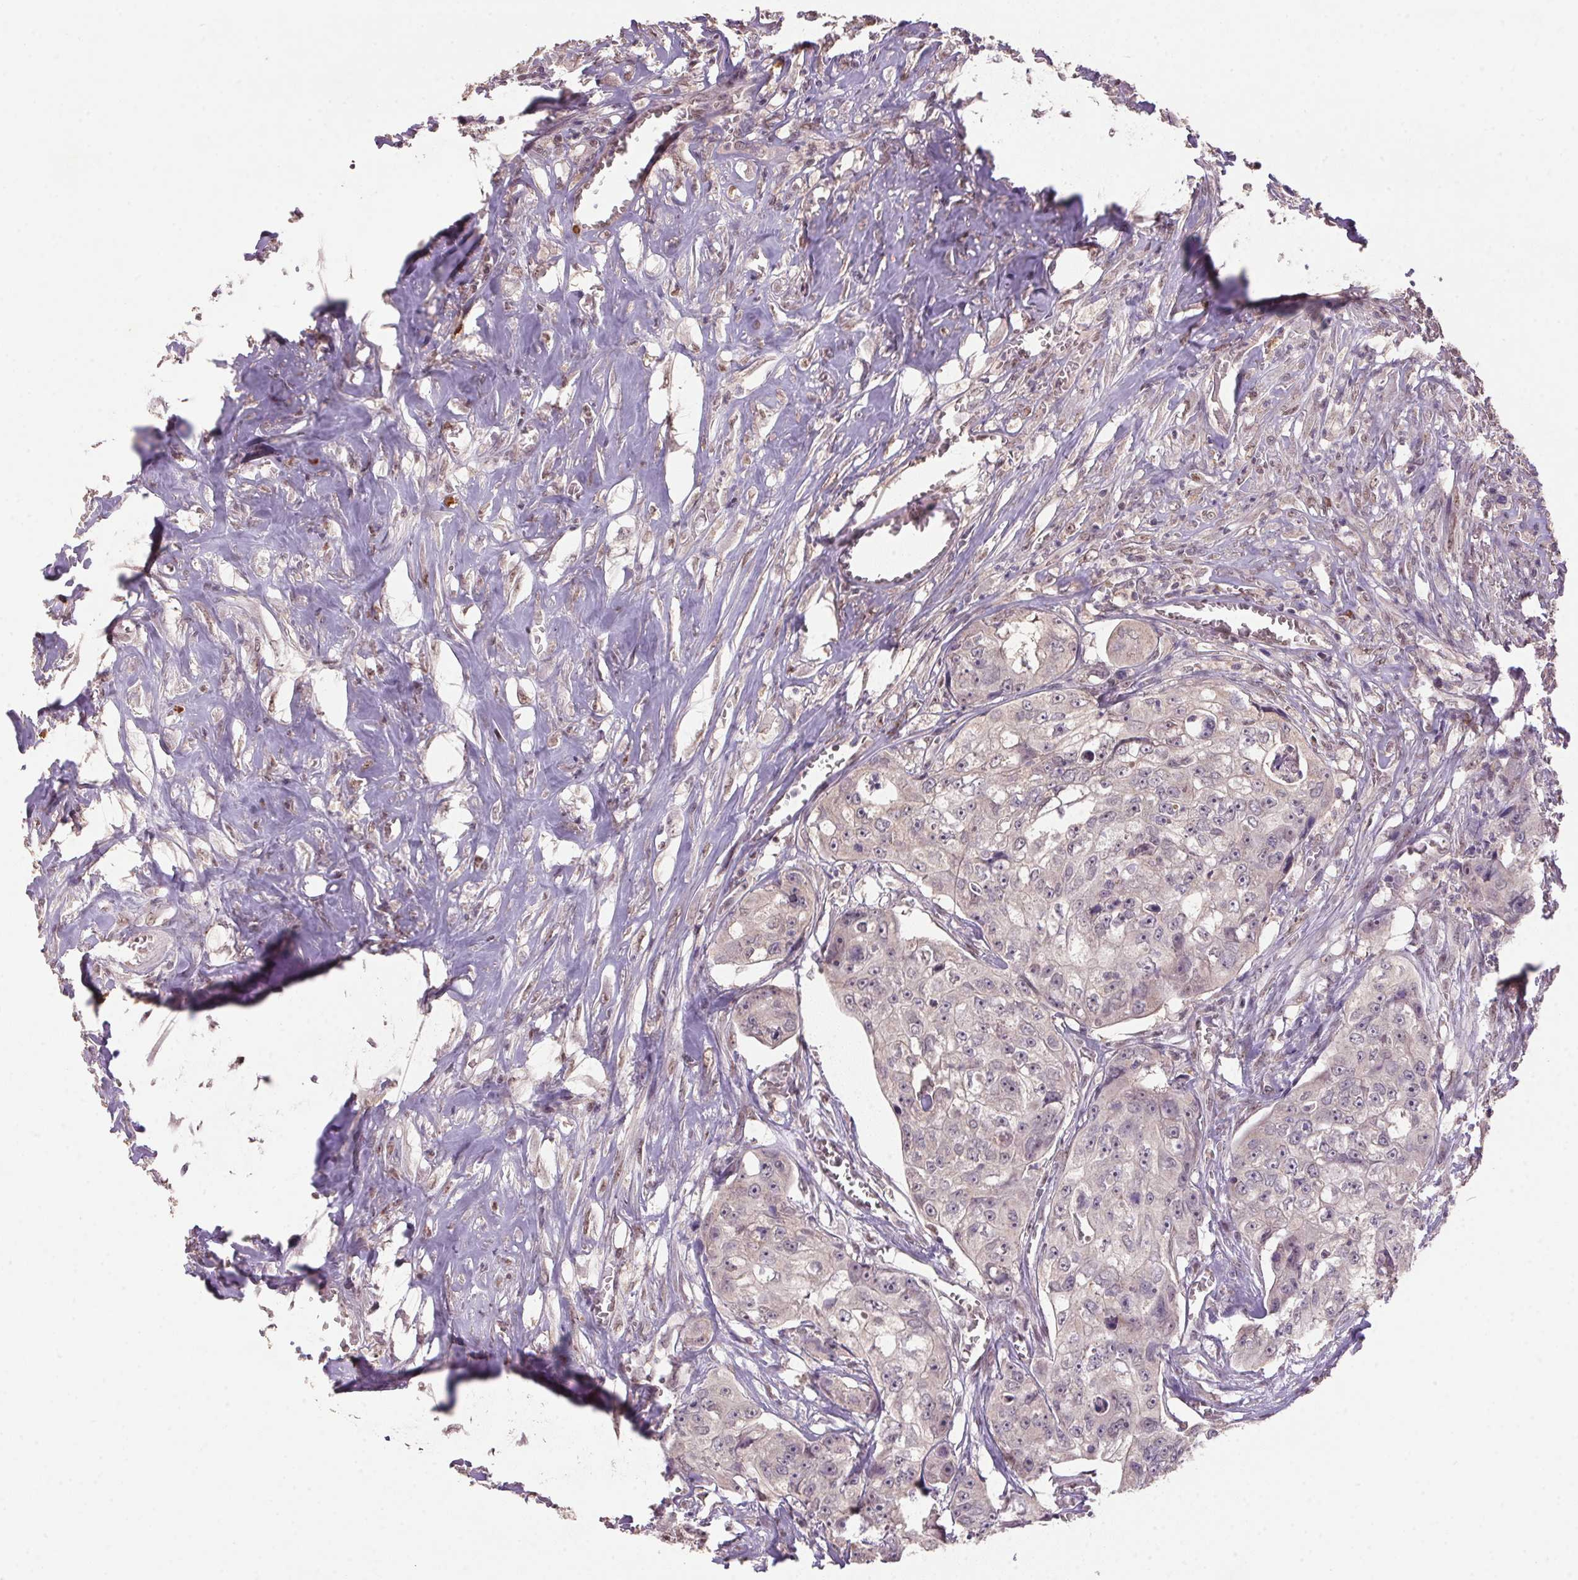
{"staining": {"intensity": "weak", "quantity": "25%-75%", "location": "nuclear"}, "tissue": "colorectal cancer", "cell_type": "Tumor cells", "image_type": "cancer", "snomed": [{"axis": "morphology", "description": "Adenocarcinoma, NOS"}, {"axis": "topography", "description": "Rectum"}], "caption": "Colorectal cancer (adenocarcinoma) was stained to show a protein in brown. There is low levels of weak nuclear expression in approximately 25%-75% of tumor cells.", "gene": "ZBTB4", "patient": {"sex": "female", "age": 62}}